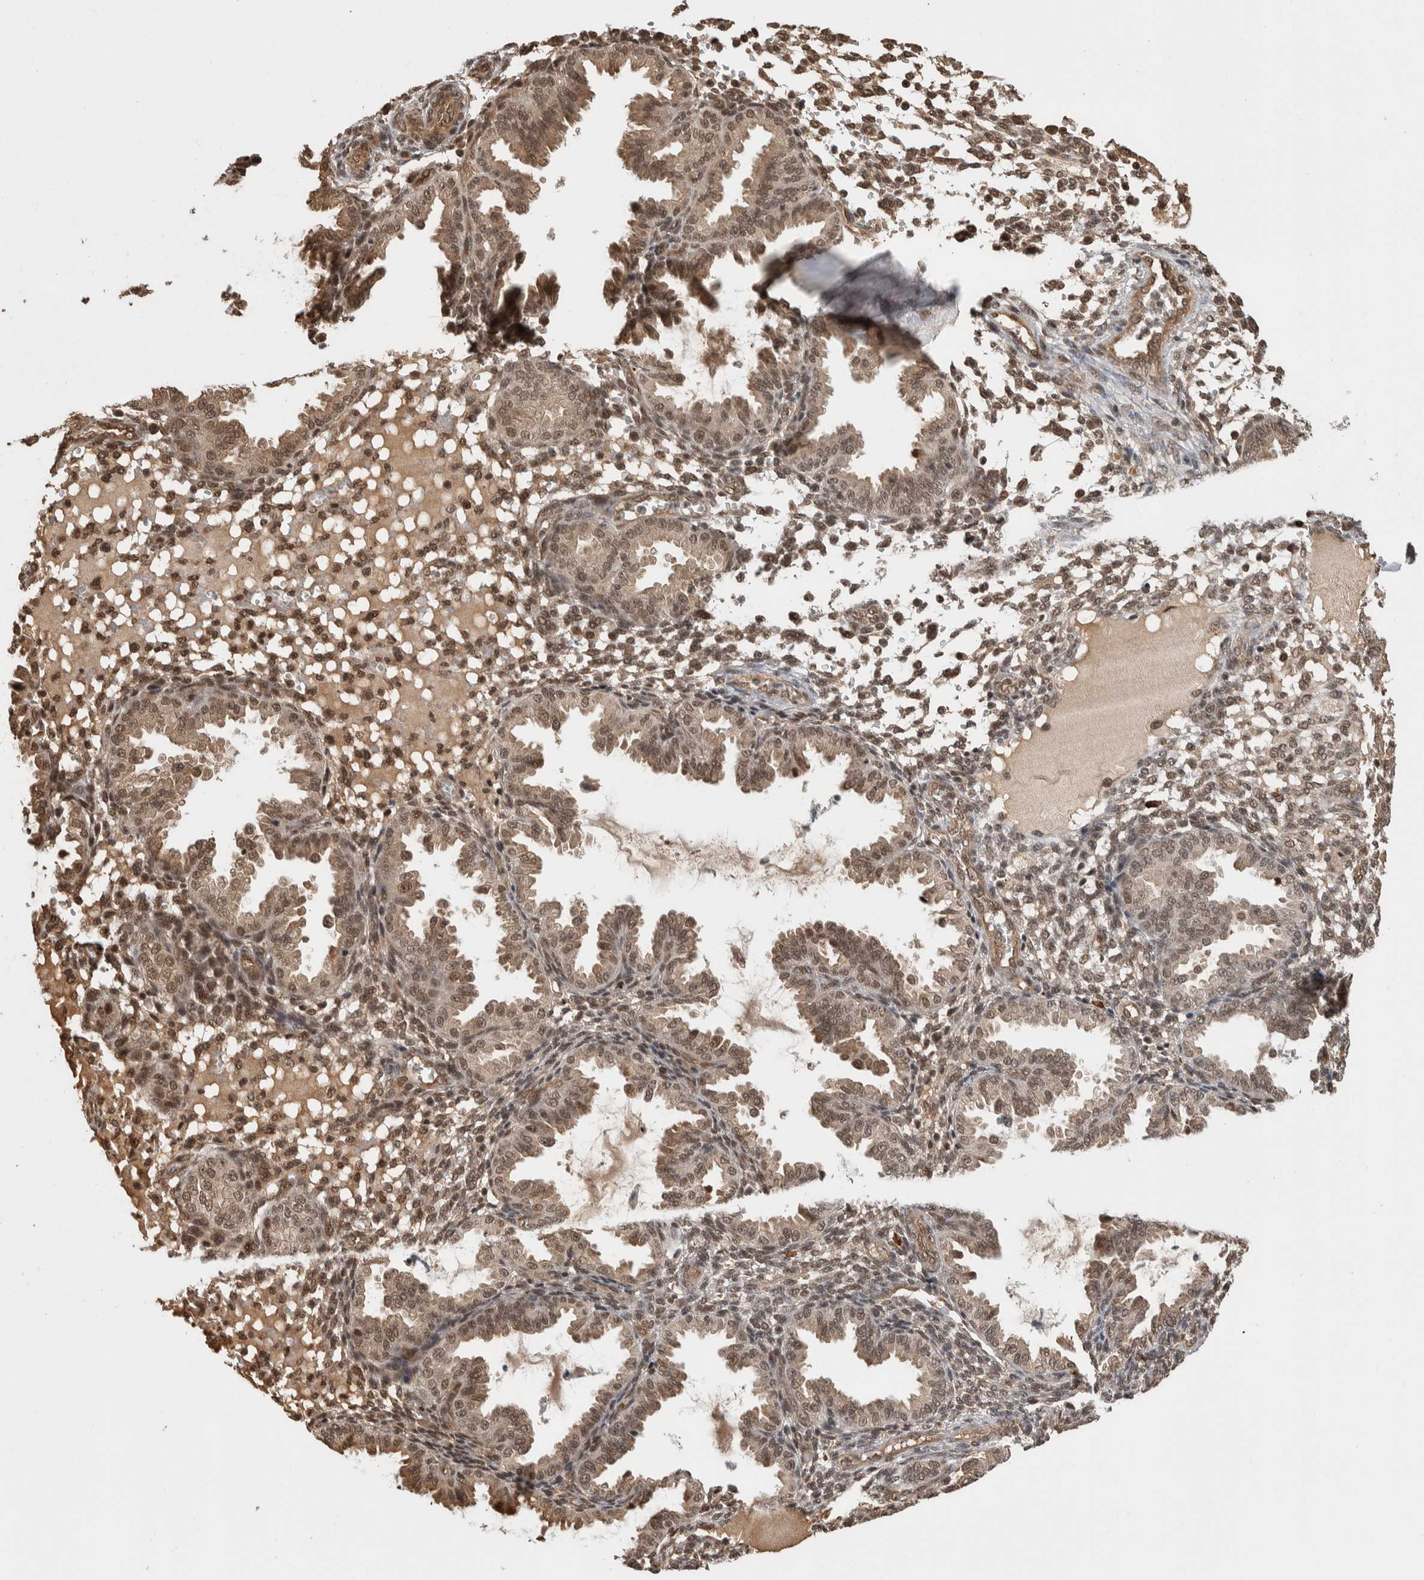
{"staining": {"intensity": "moderate", "quantity": "25%-75%", "location": "nuclear"}, "tissue": "endometrium", "cell_type": "Cells in endometrial stroma", "image_type": "normal", "snomed": [{"axis": "morphology", "description": "Normal tissue, NOS"}, {"axis": "topography", "description": "Endometrium"}], "caption": "About 25%-75% of cells in endometrial stroma in benign endometrium show moderate nuclear protein positivity as visualized by brown immunohistochemical staining.", "gene": "ZNF592", "patient": {"sex": "female", "age": 33}}